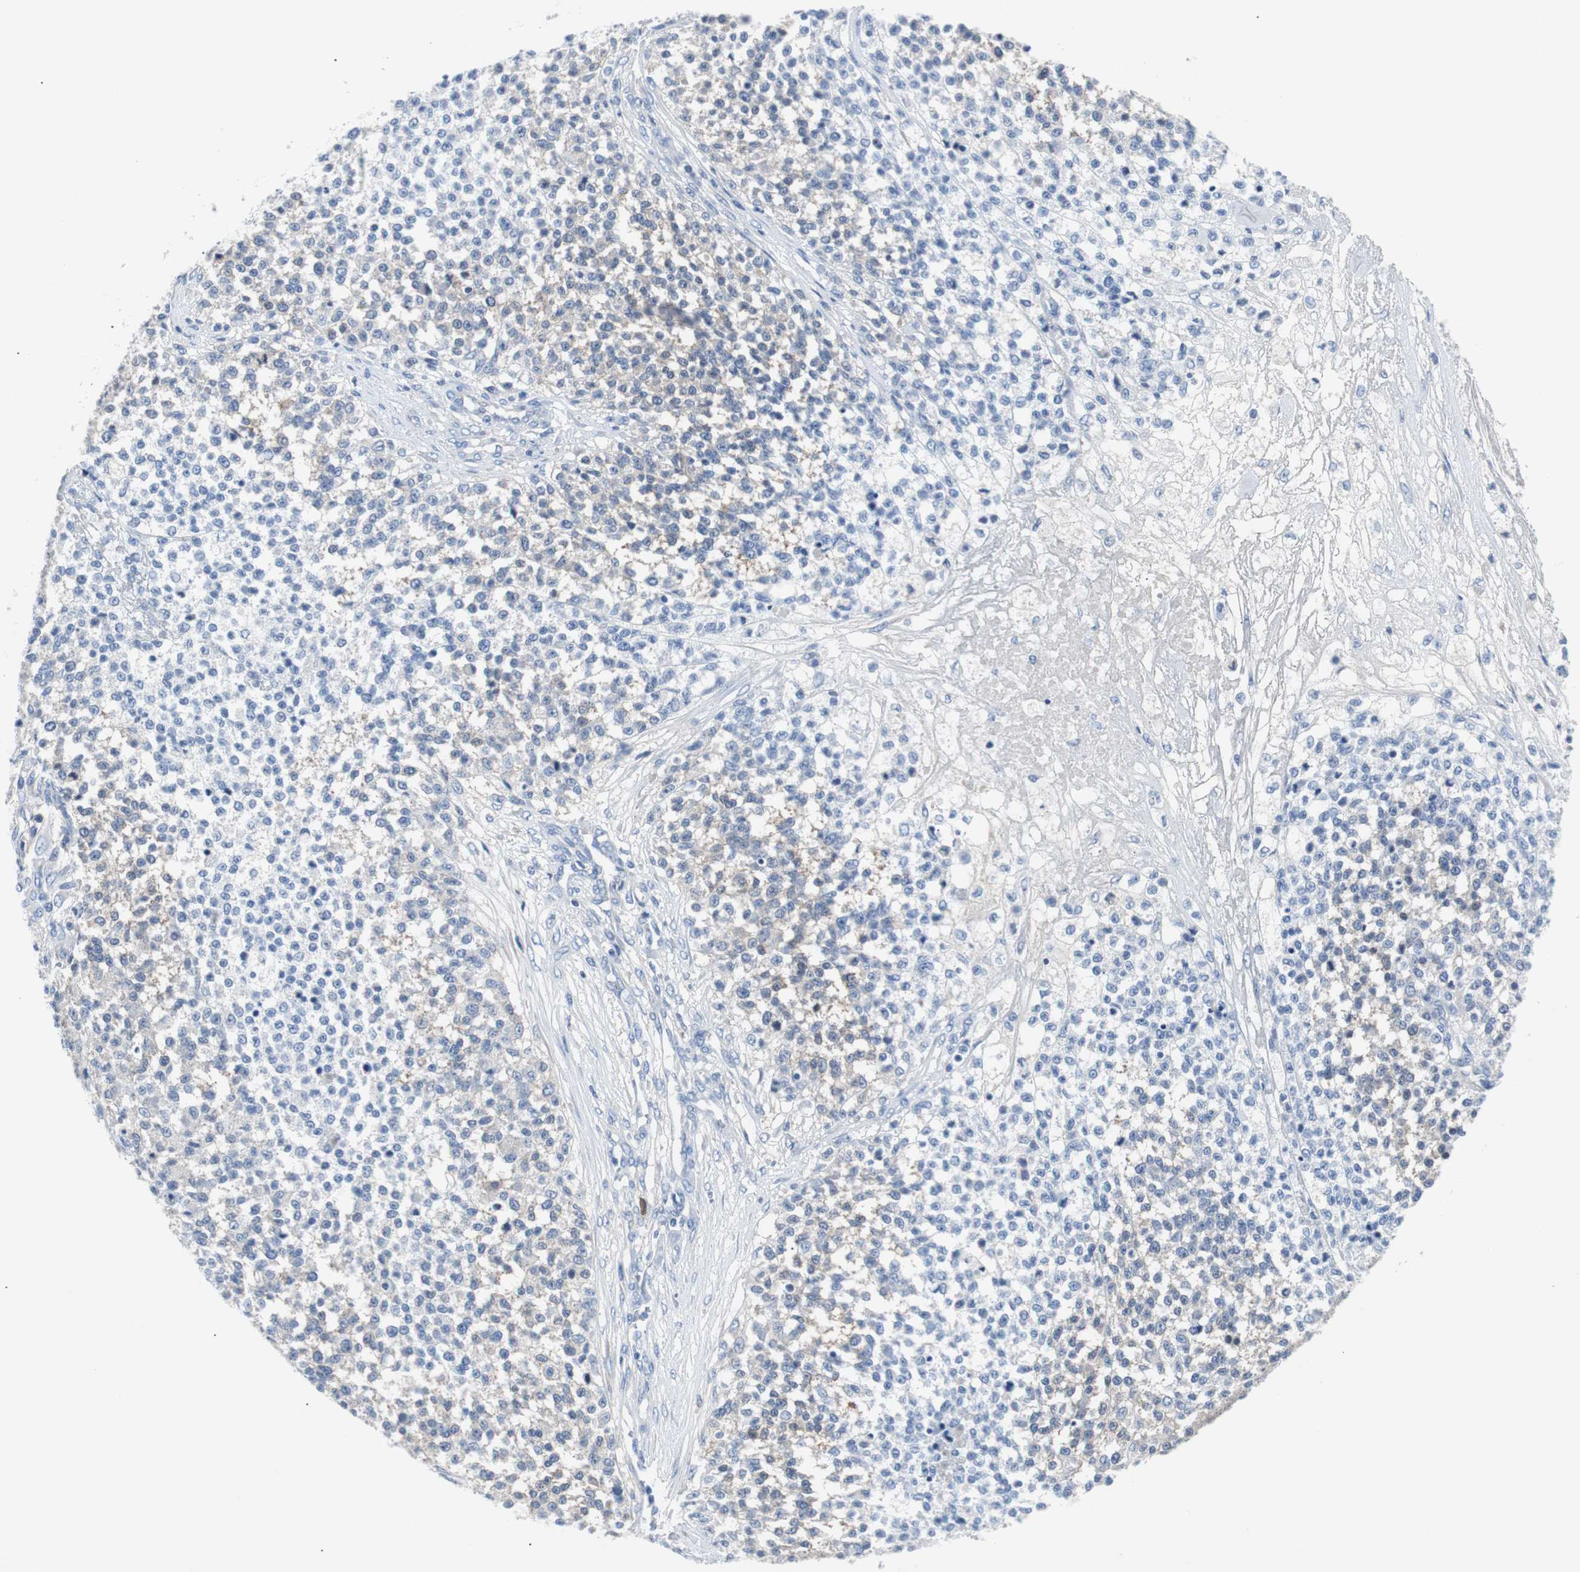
{"staining": {"intensity": "negative", "quantity": "none", "location": "none"}, "tissue": "testis cancer", "cell_type": "Tumor cells", "image_type": "cancer", "snomed": [{"axis": "morphology", "description": "Seminoma, NOS"}, {"axis": "topography", "description": "Testis"}], "caption": "IHC photomicrograph of testis cancer (seminoma) stained for a protein (brown), which reveals no expression in tumor cells. (Brightfield microscopy of DAB (3,3'-diaminobenzidine) immunohistochemistry (IHC) at high magnification).", "gene": "EEF2K", "patient": {"sex": "male", "age": 59}}